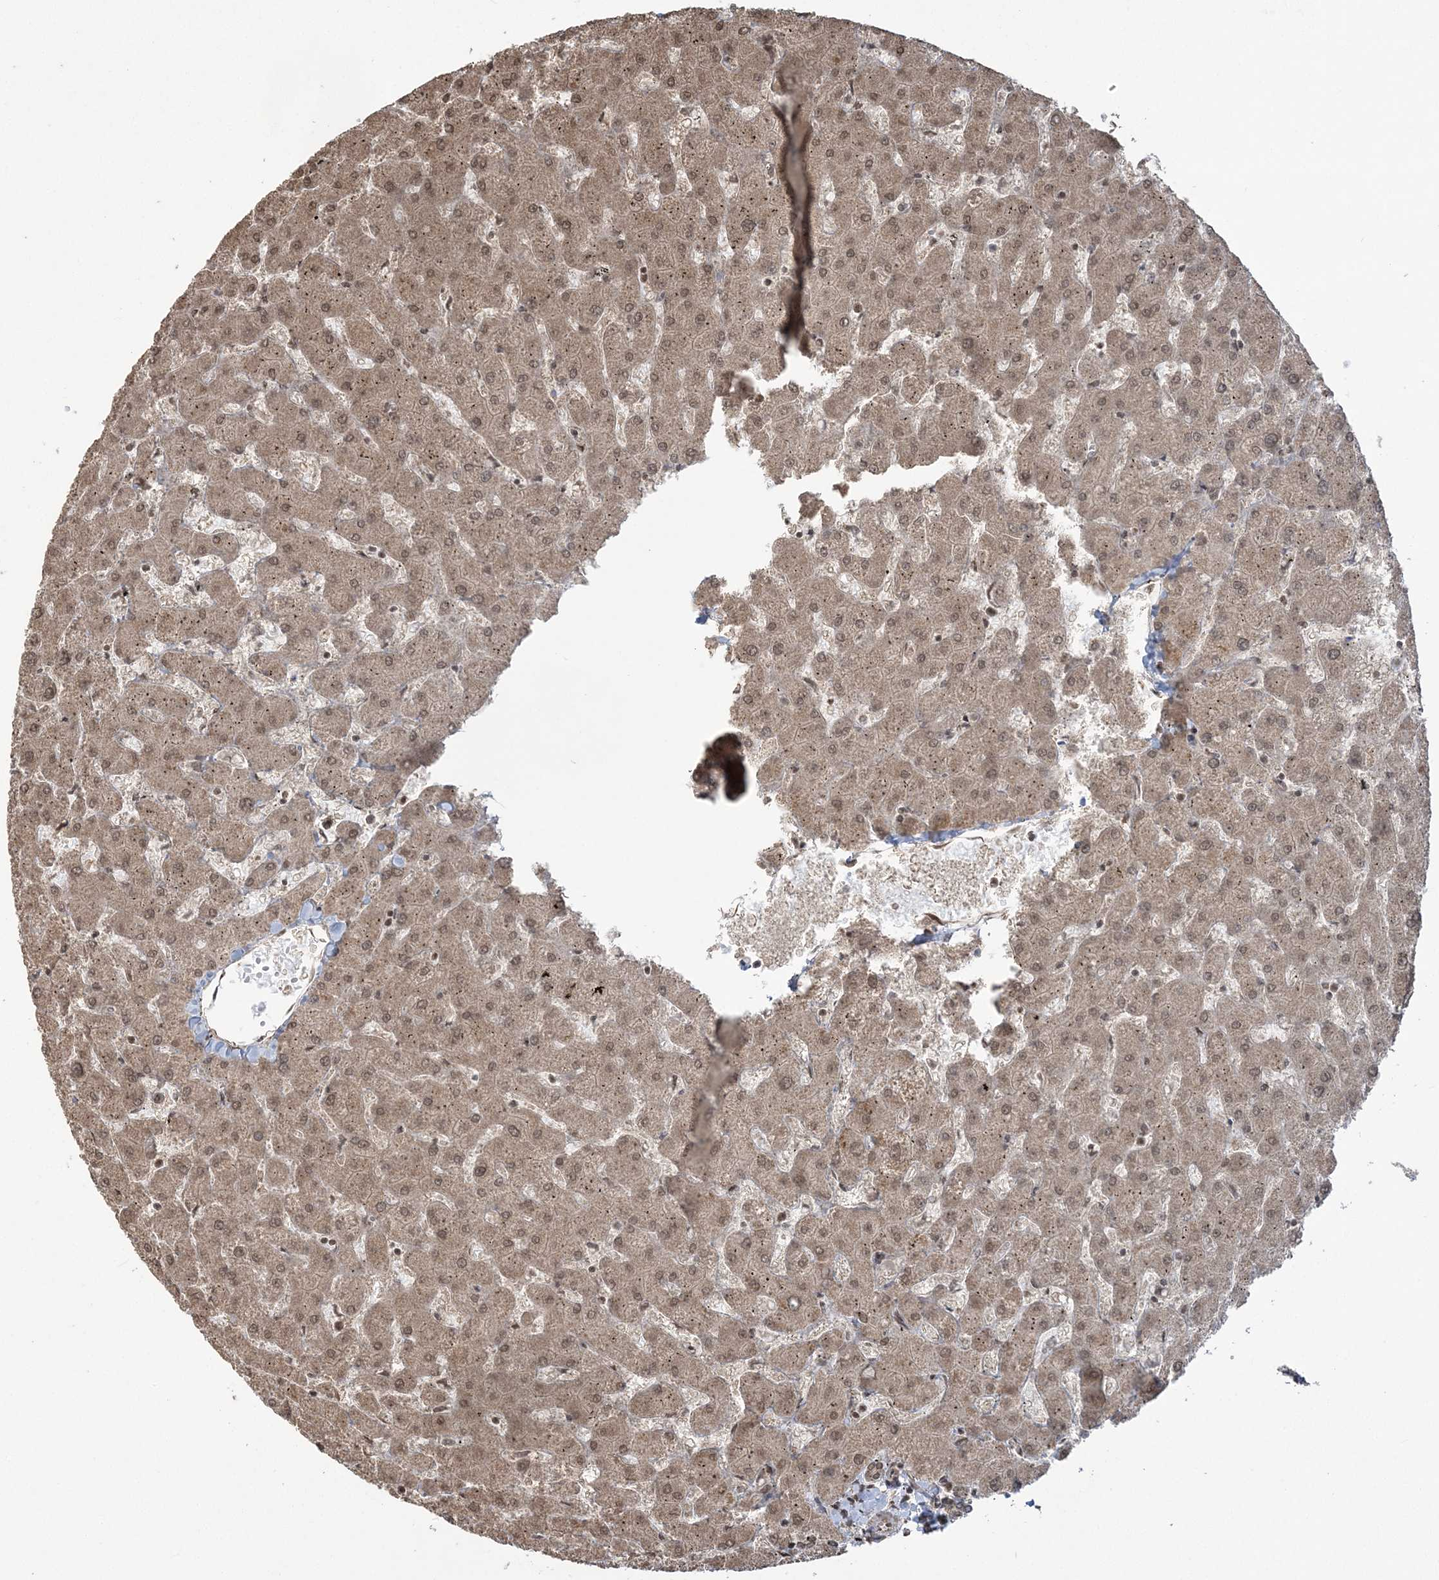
{"staining": {"intensity": "moderate", "quantity": ">75%", "location": "cytoplasmic/membranous,nuclear"}, "tissue": "liver", "cell_type": "Cholangiocytes", "image_type": "normal", "snomed": [{"axis": "morphology", "description": "Normal tissue, NOS"}, {"axis": "topography", "description": "Liver"}], "caption": "This is an image of immunohistochemistry (IHC) staining of benign liver, which shows moderate expression in the cytoplasmic/membranous,nuclear of cholangiocytes.", "gene": "ZNF839", "patient": {"sex": "female", "age": 63}}